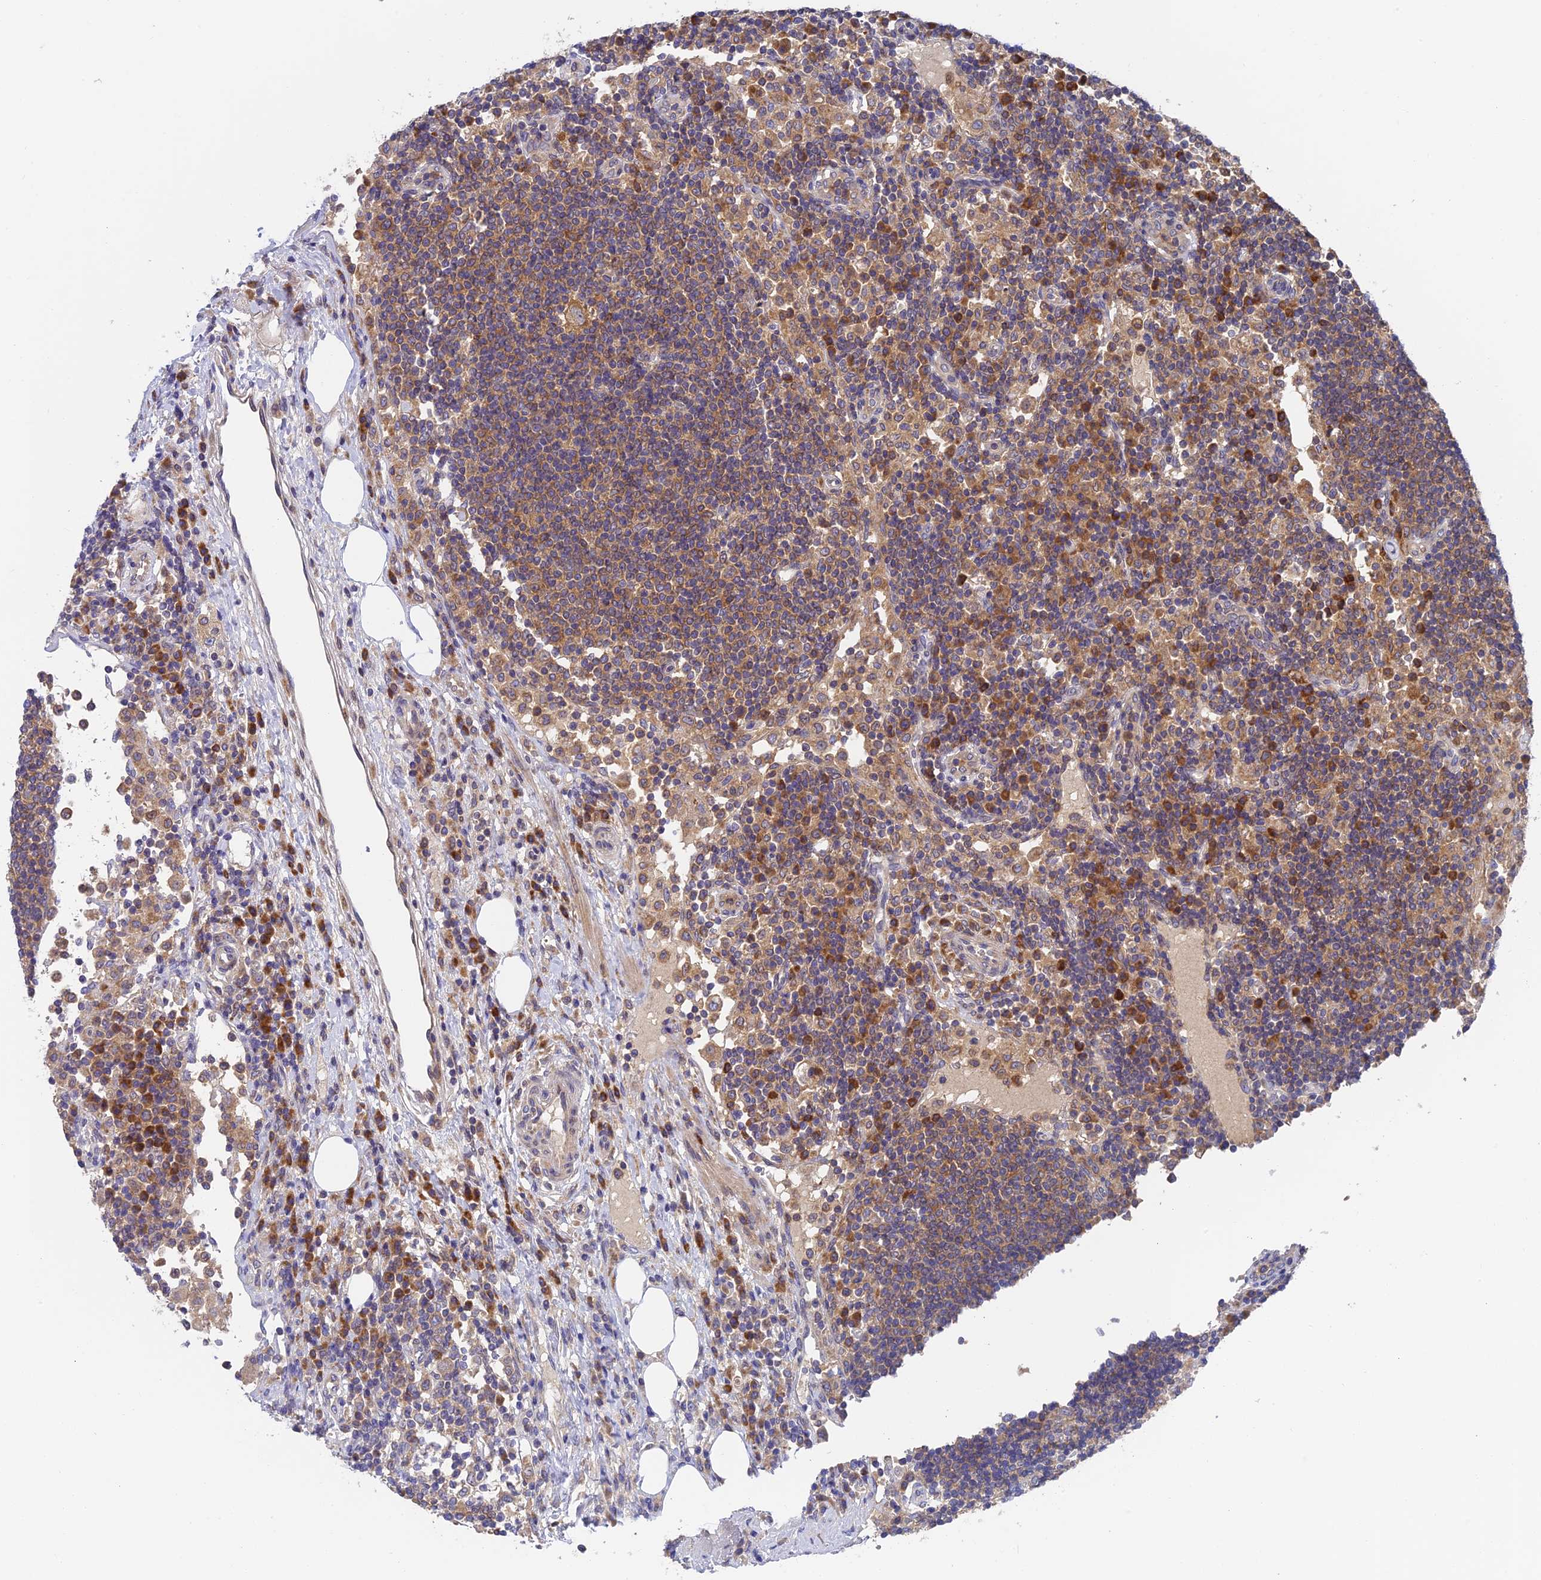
{"staining": {"intensity": "moderate", "quantity": ">75%", "location": "cytoplasmic/membranous"}, "tissue": "lymph node", "cell_type": "Germinal center cells", "image_type": "normal", "snomed": [{"axis": "morphology", "description": "Normal tissue, NOS"}, {"axis": "topography", "description": "Lymph node"}], "caption": "The immunohistochemical stain shows moderate cytoplasmic/membranous positivity in germinal center cells of unremarkable lymph node.", "gene": "IPO5", "patient": {"sex": "female", "age": 53}}